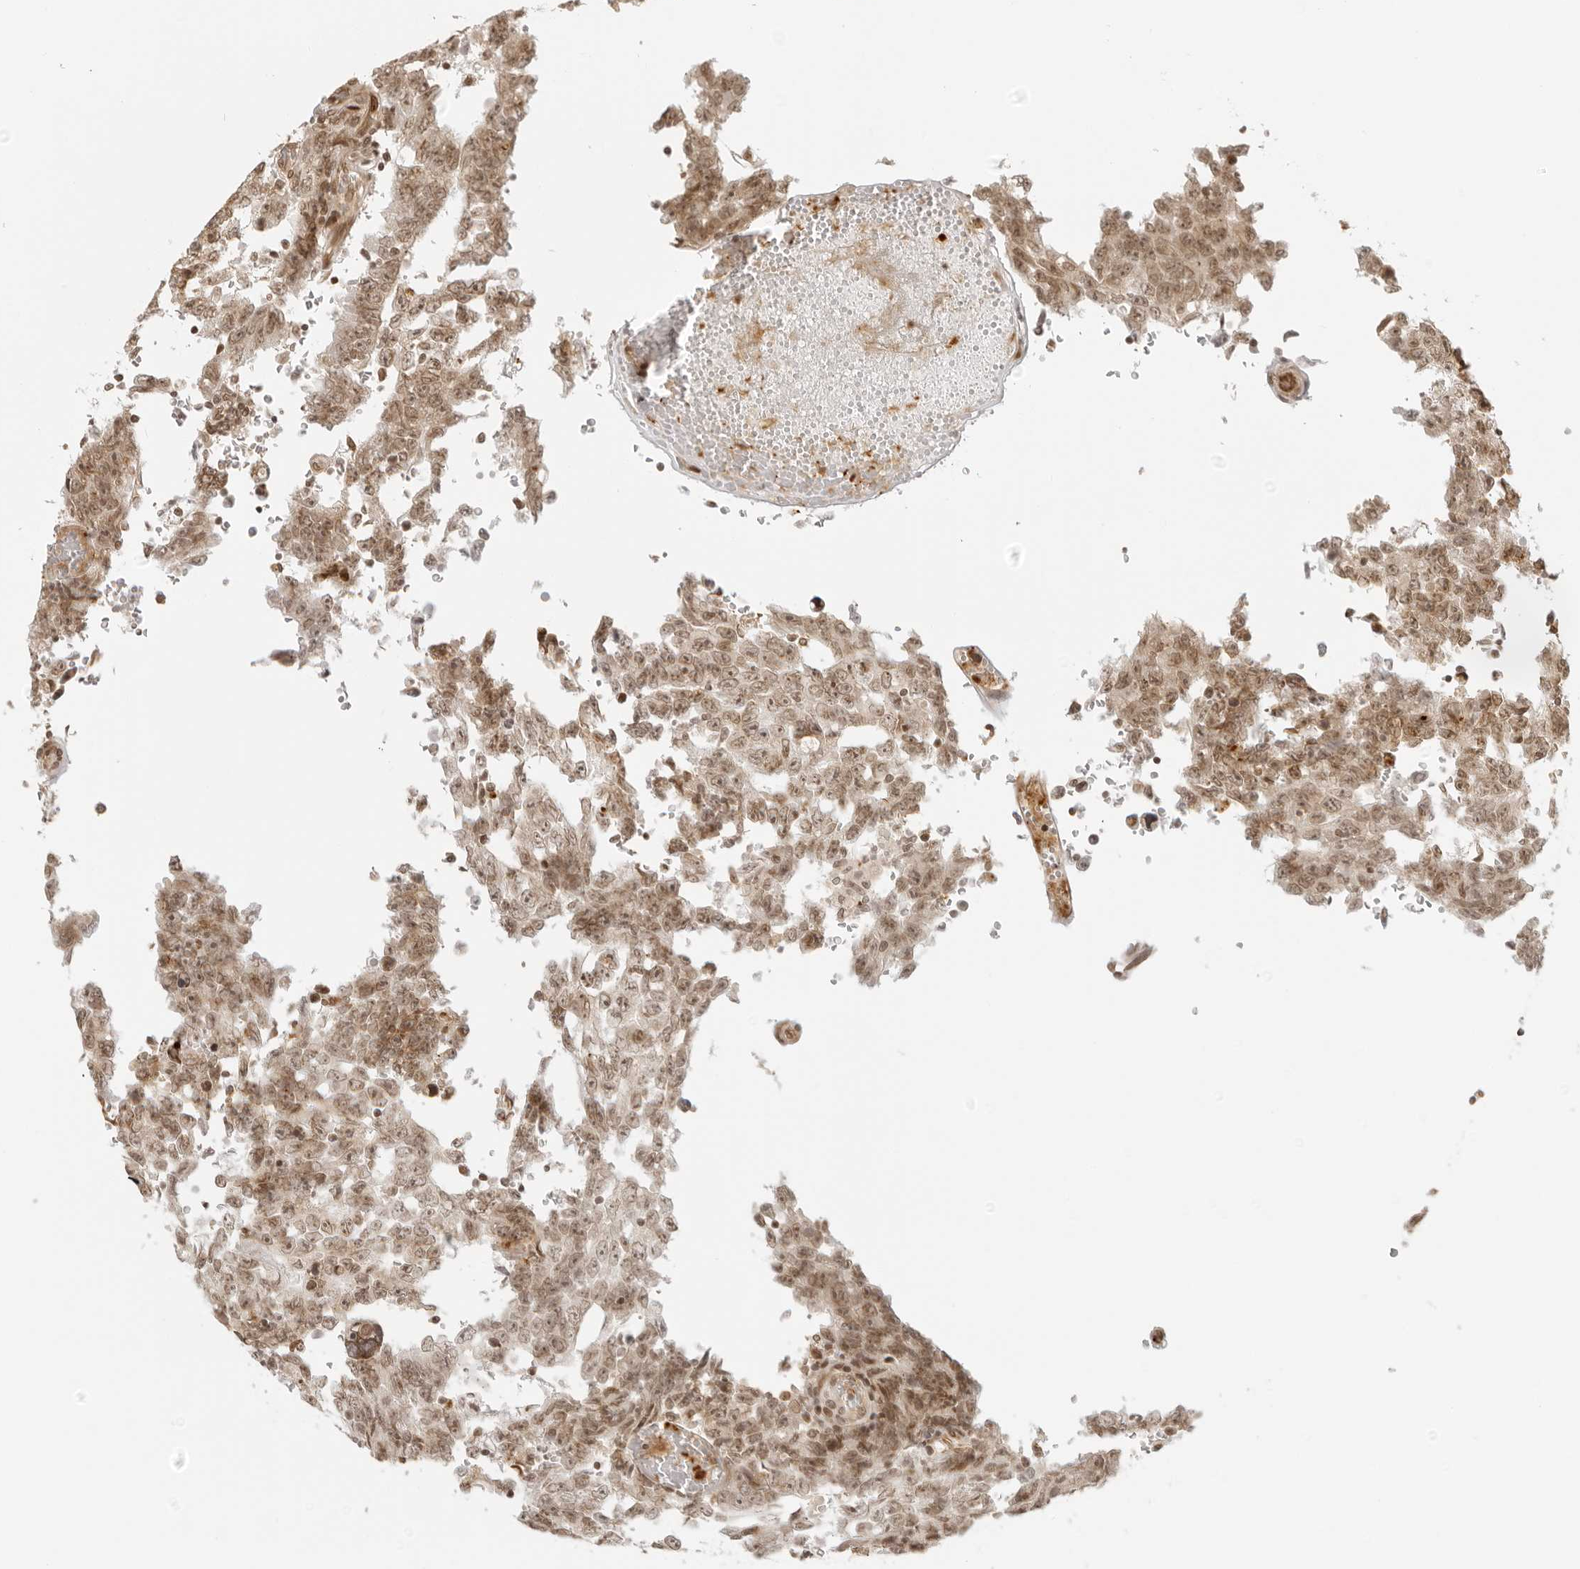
{"staining": {"intensity": "moderate", "quantity": ">75%", "location": "cytoplasmic/membranous,nuclear"}, "tissue": "testis cancer", "cell_type": "Tumor cells", "image_type": "cancer", "snomed": [{"axis": "morphology", "description": "Carcinoma, Embryonal, NOS"}, {"axis": "topography", "description": "Testis"}], "caption": "Testis cancer (embryonal carcinoma) stained for a protein (brown) exhibits moderate cytoplasmic/membranous and nuclear positive positivity in about >75% of tumor cells.", "gene": "ZNF407", "patient": {"sex": "male", "age": 26}}